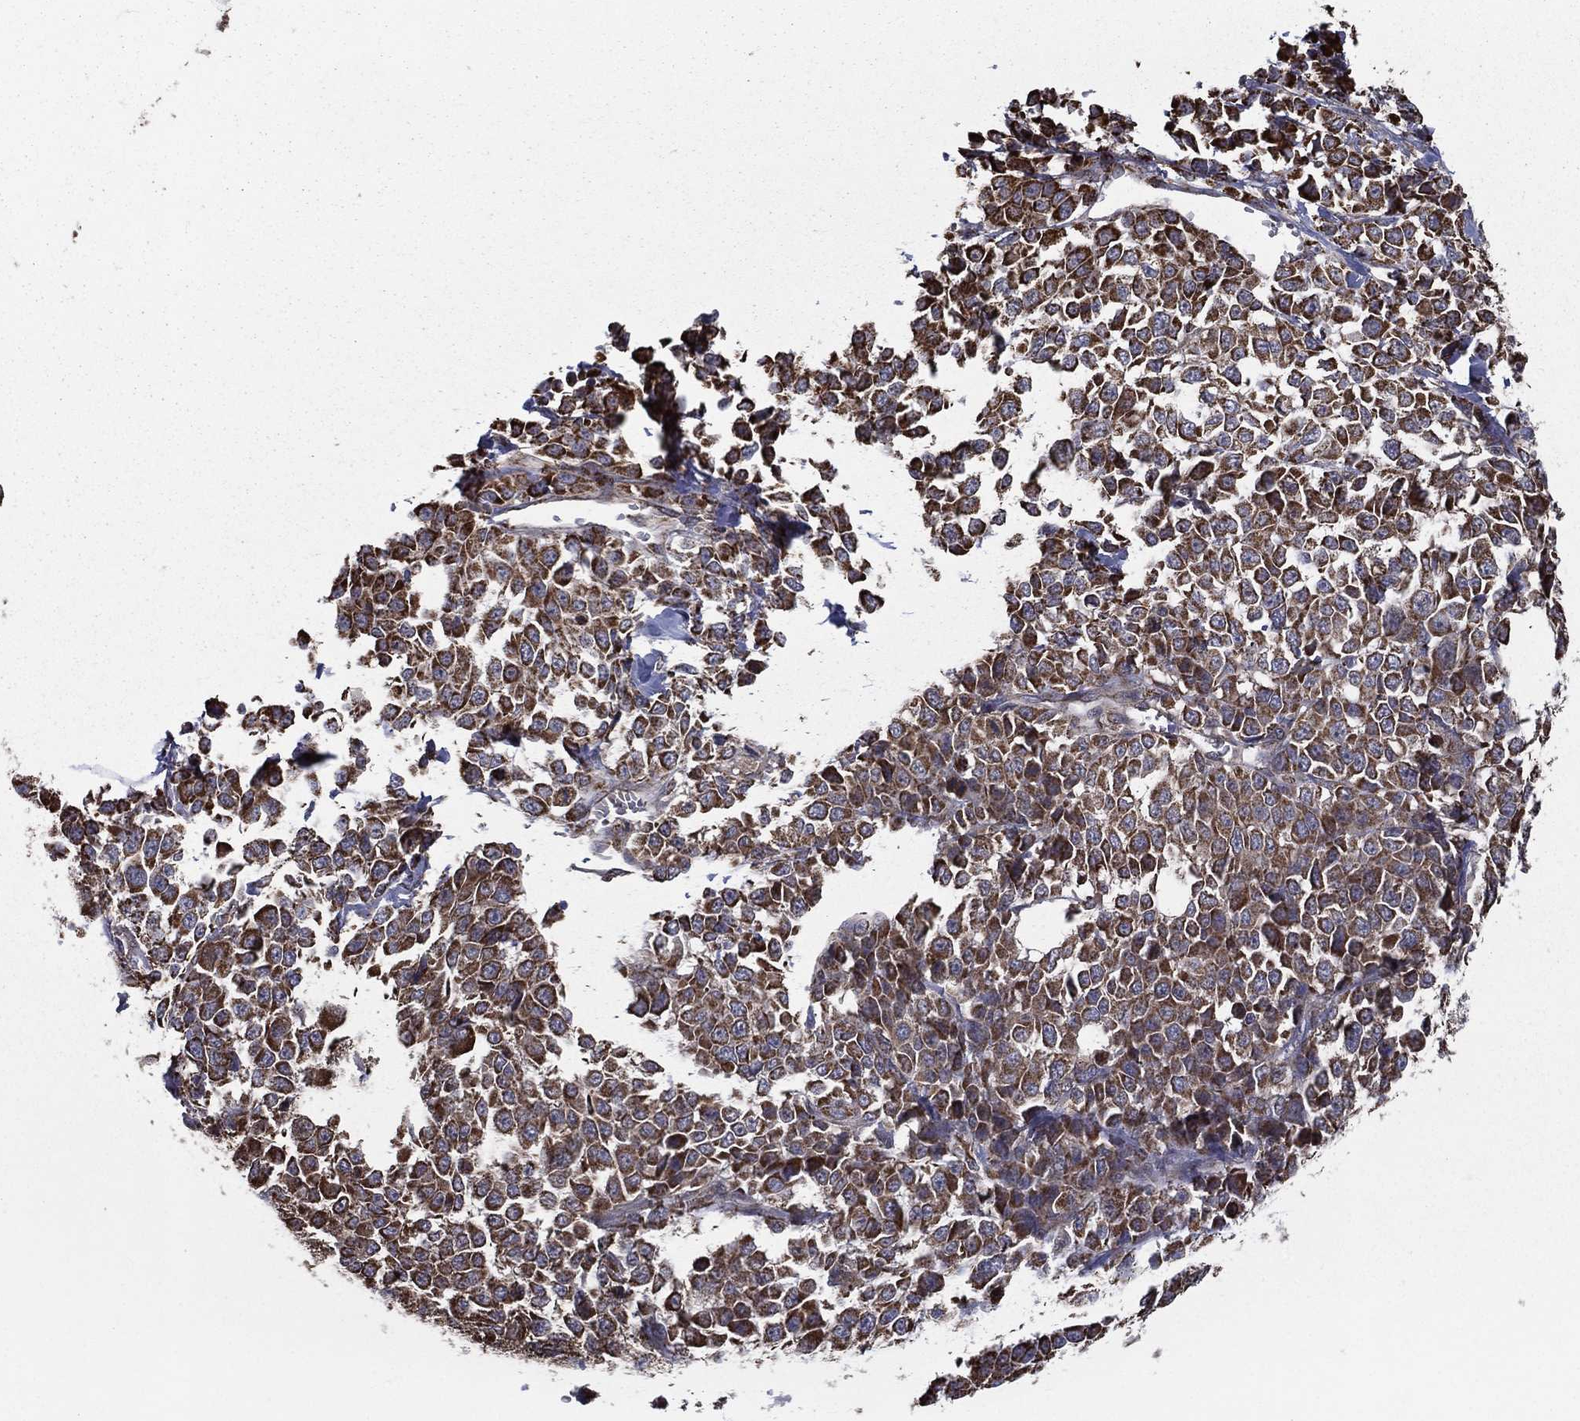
{"staining": {"intensity": "moderate", "quantity": ">75%", "location": "cytoplasmic/membranous"}, "tissue": "melanoma", "cell_type": "Tumor cells", "image_type": "cancer", "snomed": [{"axis": "morphology", "description": "Malignant melanoma, Metastatic site"}, {"axis": "topography", "description": "Skin"}], "caption": "A brown stain labels moderate cytoplasmic/membranous expression of a protein in human malignant melanoma (metastatic site) tumor cells.", "gene": "RIGI", "patient": {"sex": "male", "age": 84}}